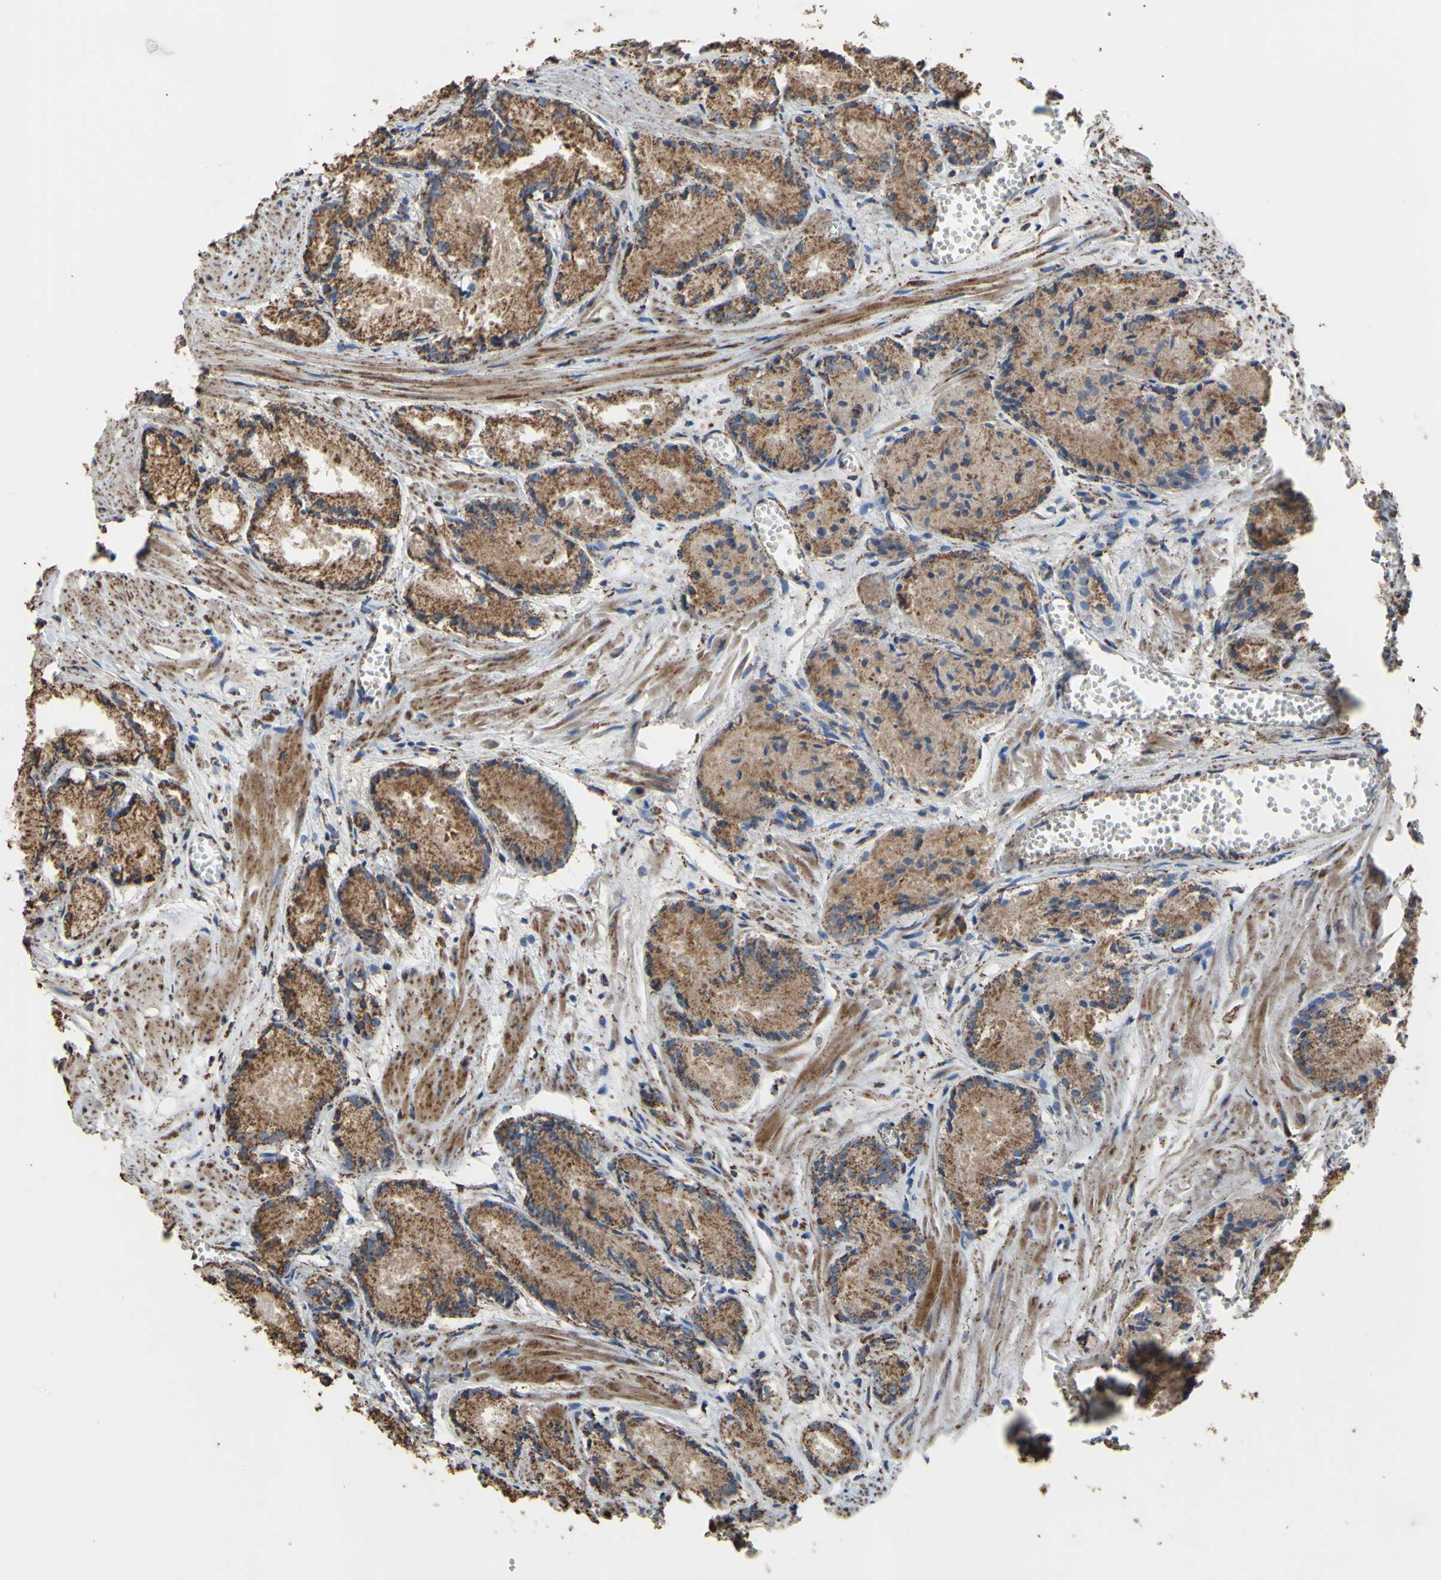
{"staining": {"intensity": "moderate", "quantity": ">75%", "location": "cytoplasmic/membranous"}, "tissue": "prostate cancer", "cell_type": "Tumor cells", "image_type": "cancer", "snomed": [{"axis": "morphology", "description": "Adenocarcinoma, Low grade"}, {"axis": "topography", "description": "Prostate"}], "caption": "A micrograph of human prostate cancer stained for a protein reveals moderate cytoplasmic/membranous brown staining in tumor cells.", "gene": "CMKLR2", "patient": {"sex": "male", "age": 72}}